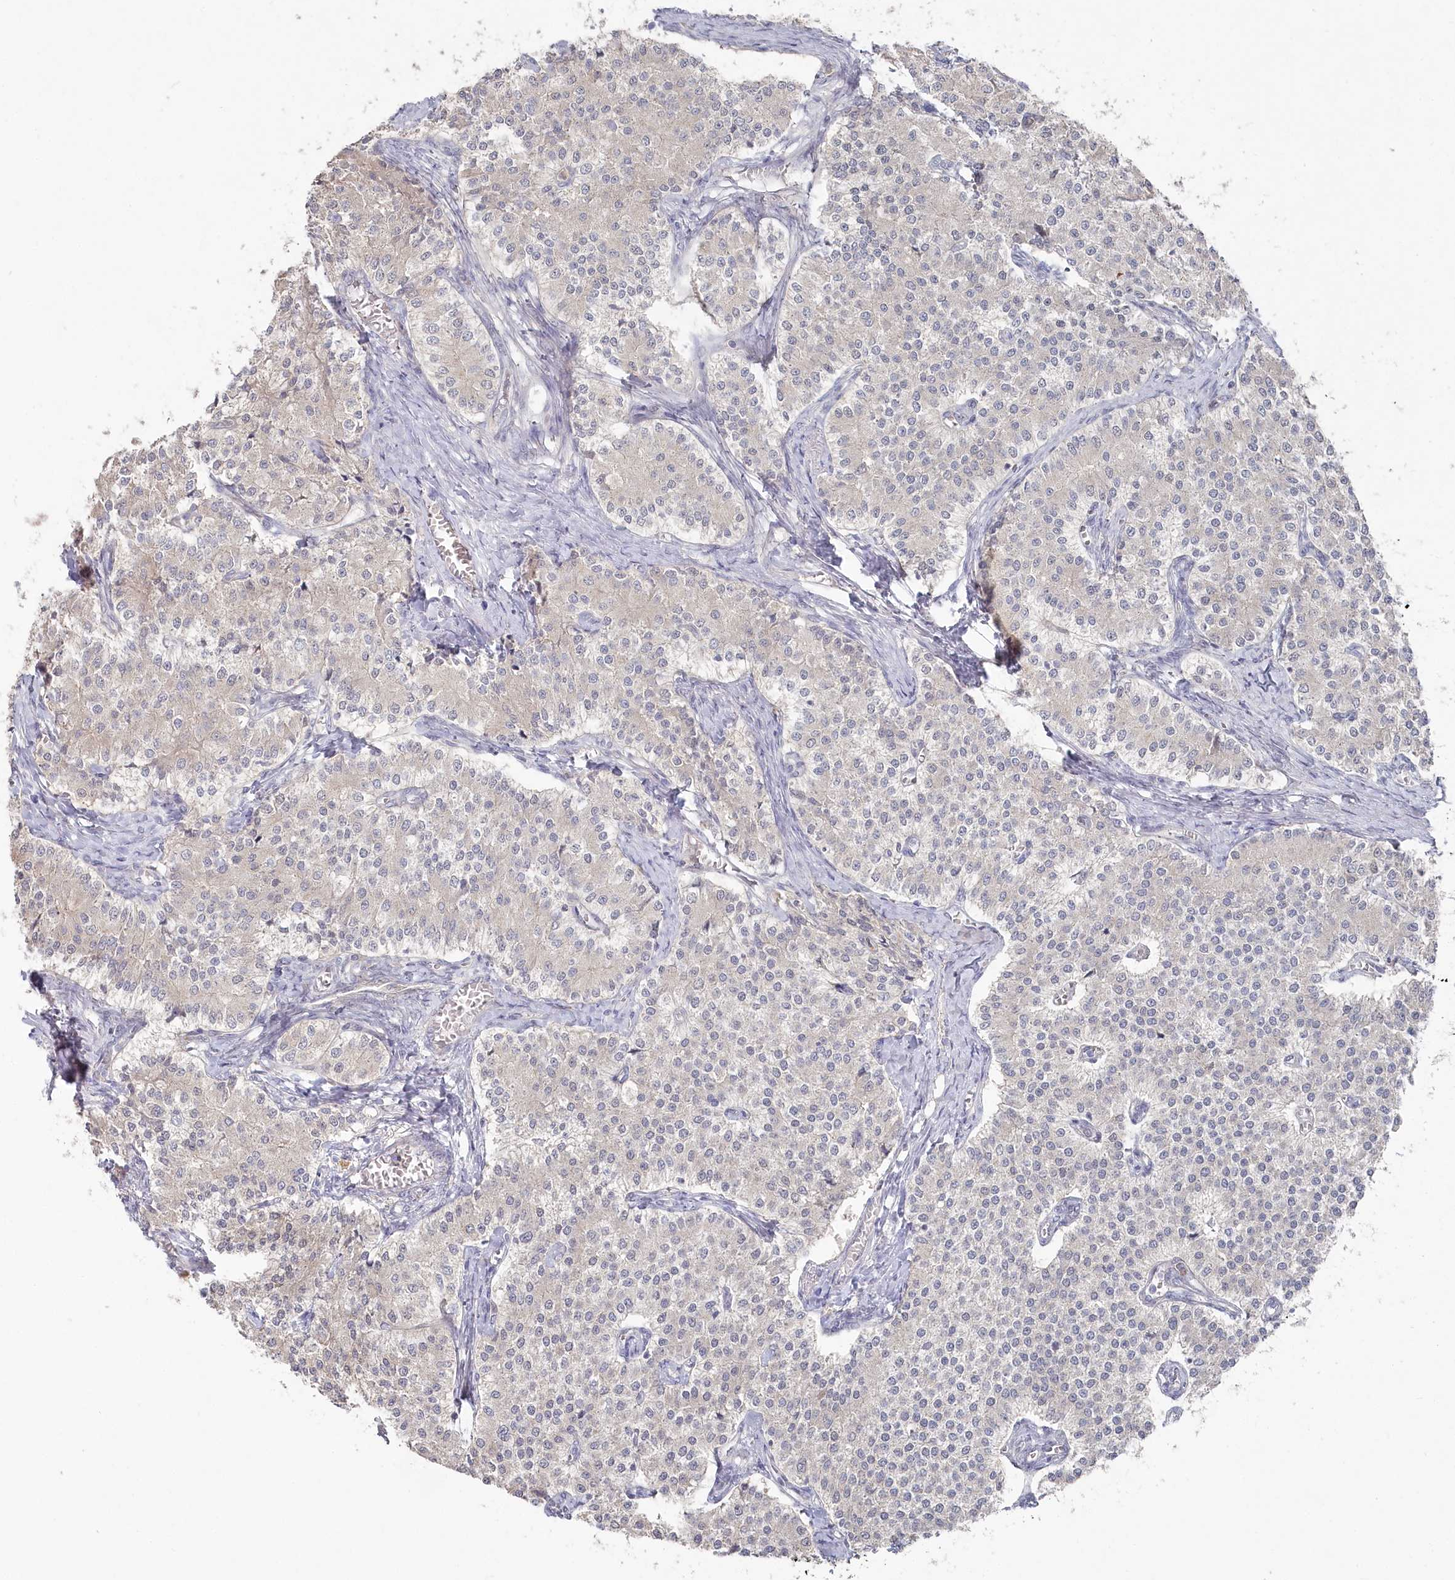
{"staining": {"intensity": "negative", "quantity": "none", "location": "none"}, "tissue": "carcinoid", "cell_type": "Tumor cells", "image_type": "cancer", "snomed": [{"axis": "morphology", "description": "Carcinoid, malignant, NOS"}, {"axis": "topography", "description": "Colon"}], "caption": "Immunohistochemical staining of human carcinoid shows no significant staining in tumor cells.", "gene": "TGFBRAP1", "patient": {"sex": "female", "age": 52}}